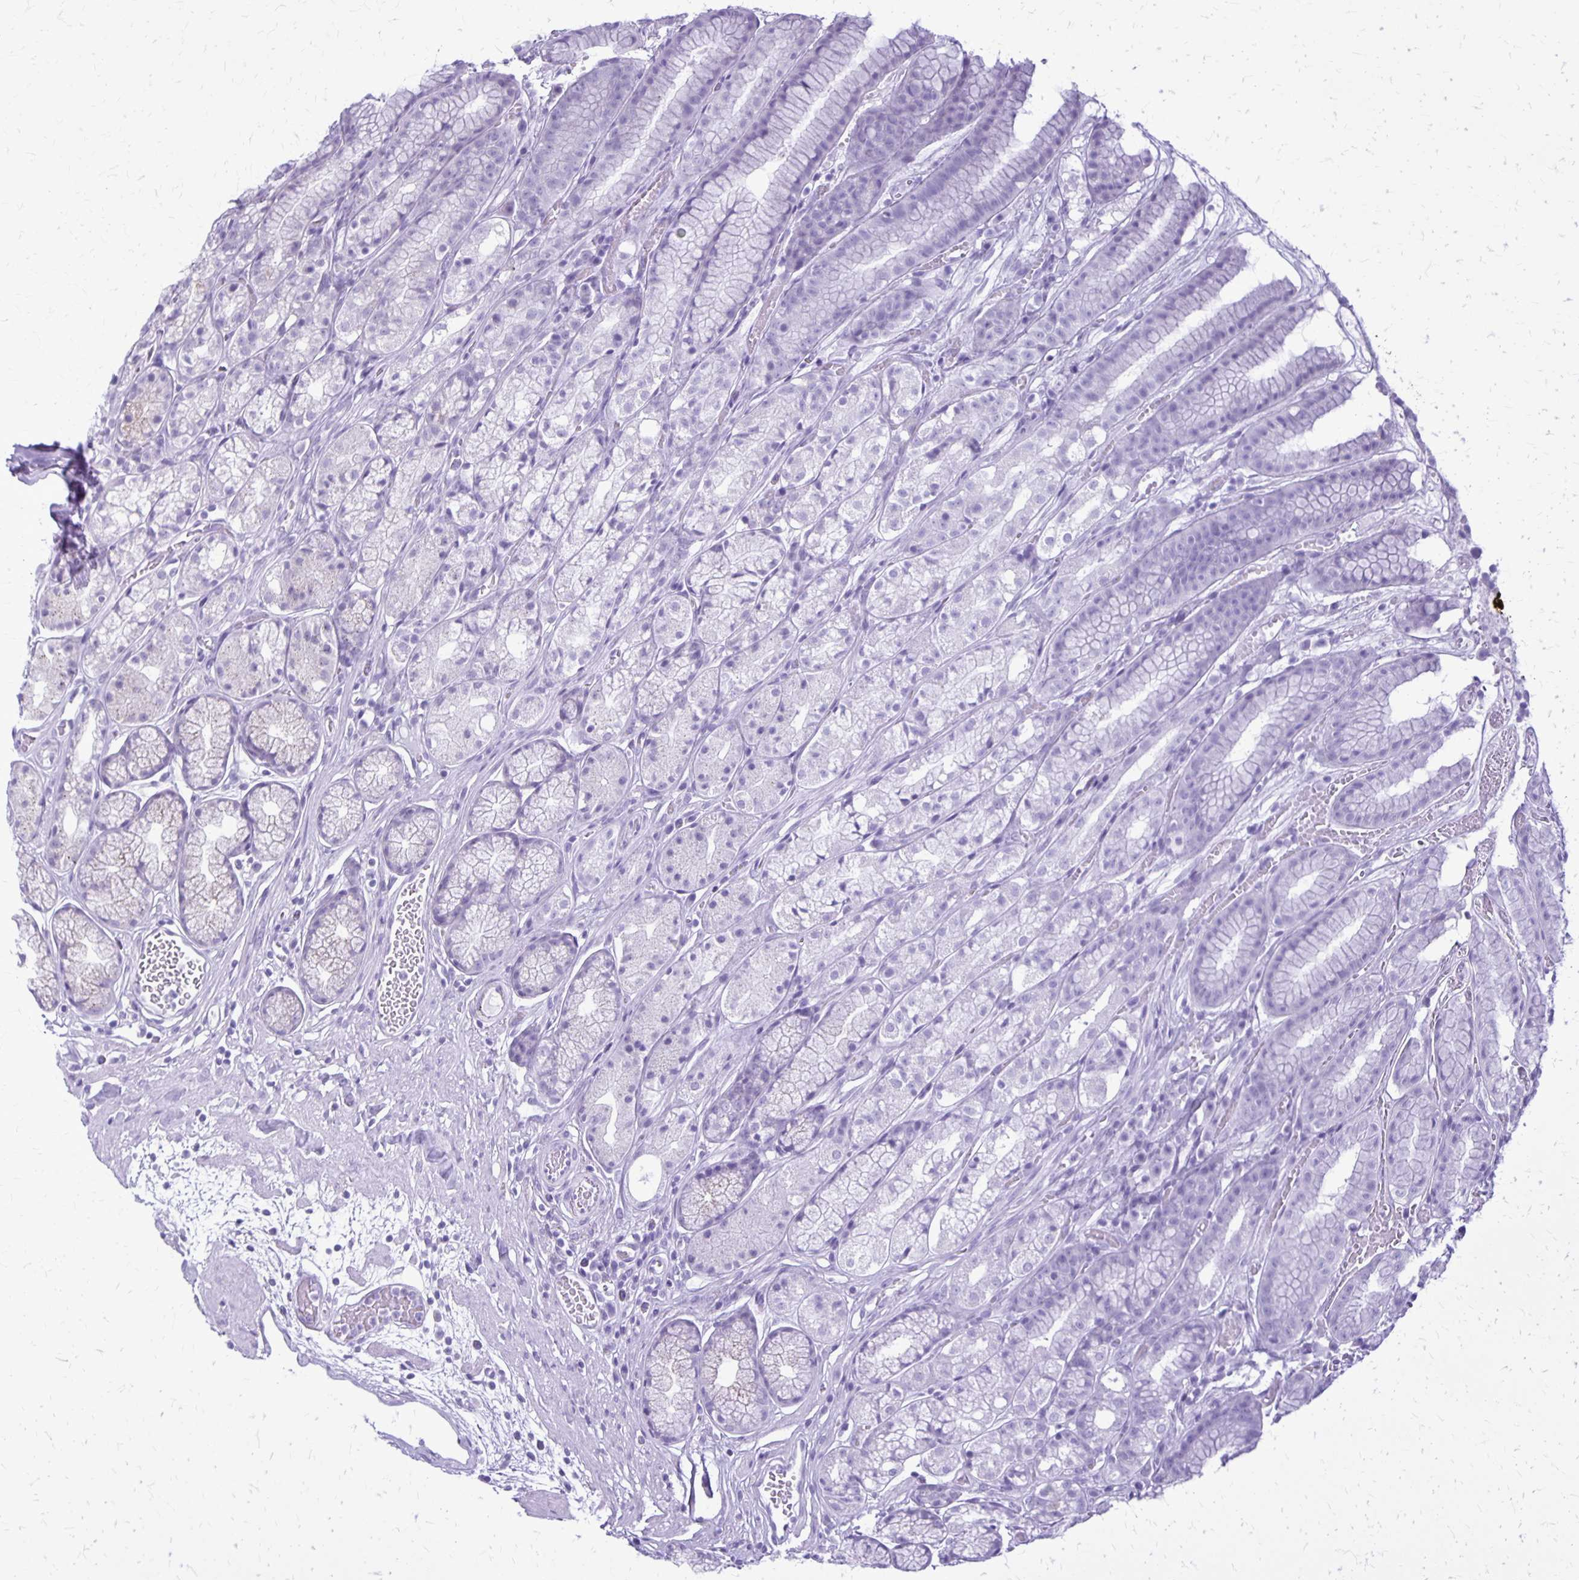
{"staining": {"intensity": "negative", "quantity": "none", "location": "none"}, "tissue": "stomach", "cell_type": "Glandular cells", "image_type": "normal", "snomed": [{"axis": "morphology", "description": "Normal tissue, NOS"}, {"axis": "topography", "description": "Smooth muscle"}, {"axis": "topography", "description": "Stomach"}], "caption": "Histopathology image shows no significant protein expression in glandular cells of normal stomach. The staining was performed using DAB to visualize the protein expression in brown, while the nuclei were stained in blue with hematoxylin (Magnification: 20x).", "gene": "PLXNB3", "patient": {"sex": "male", "age": 70}}